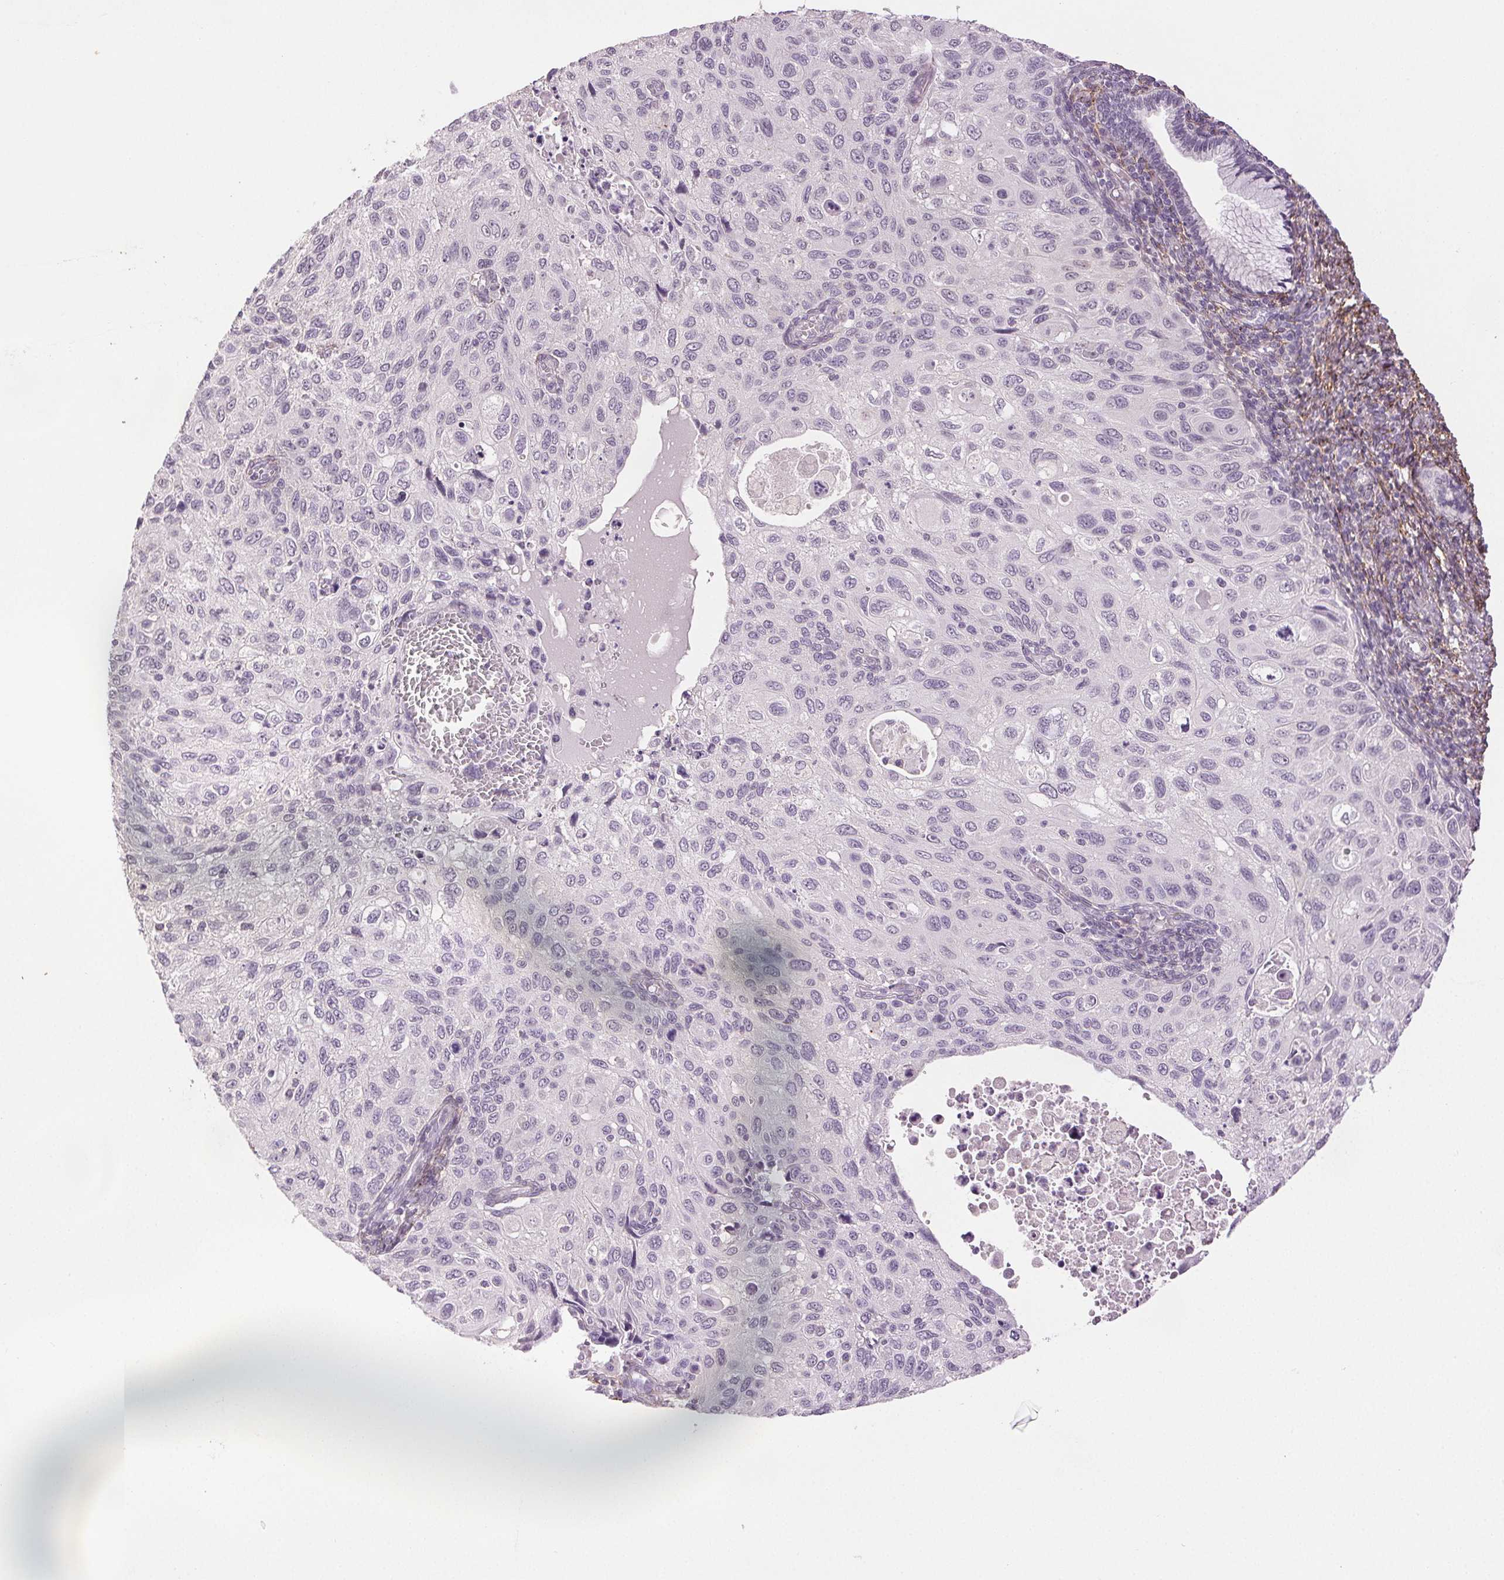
{"staining": {"intensity": "negative", "quantity": "none", "location": "none"}, "tissue": "cervical cancer", "cell_type": "Tumor cells", "image_type": "cancer", "snomed": [{"axis": "morphology", "description": "Squamous cell carcinoma, NOS"}, {"axis": "topography", "description": "Cervix"}], "caption": "Immunohistochemical staining of human cervical cancer (squamous cell carcinoma) reveals no significant positivity in tumor cells.", "gene": "FBN1", "patient": {"sex": "female", "age": 70}}